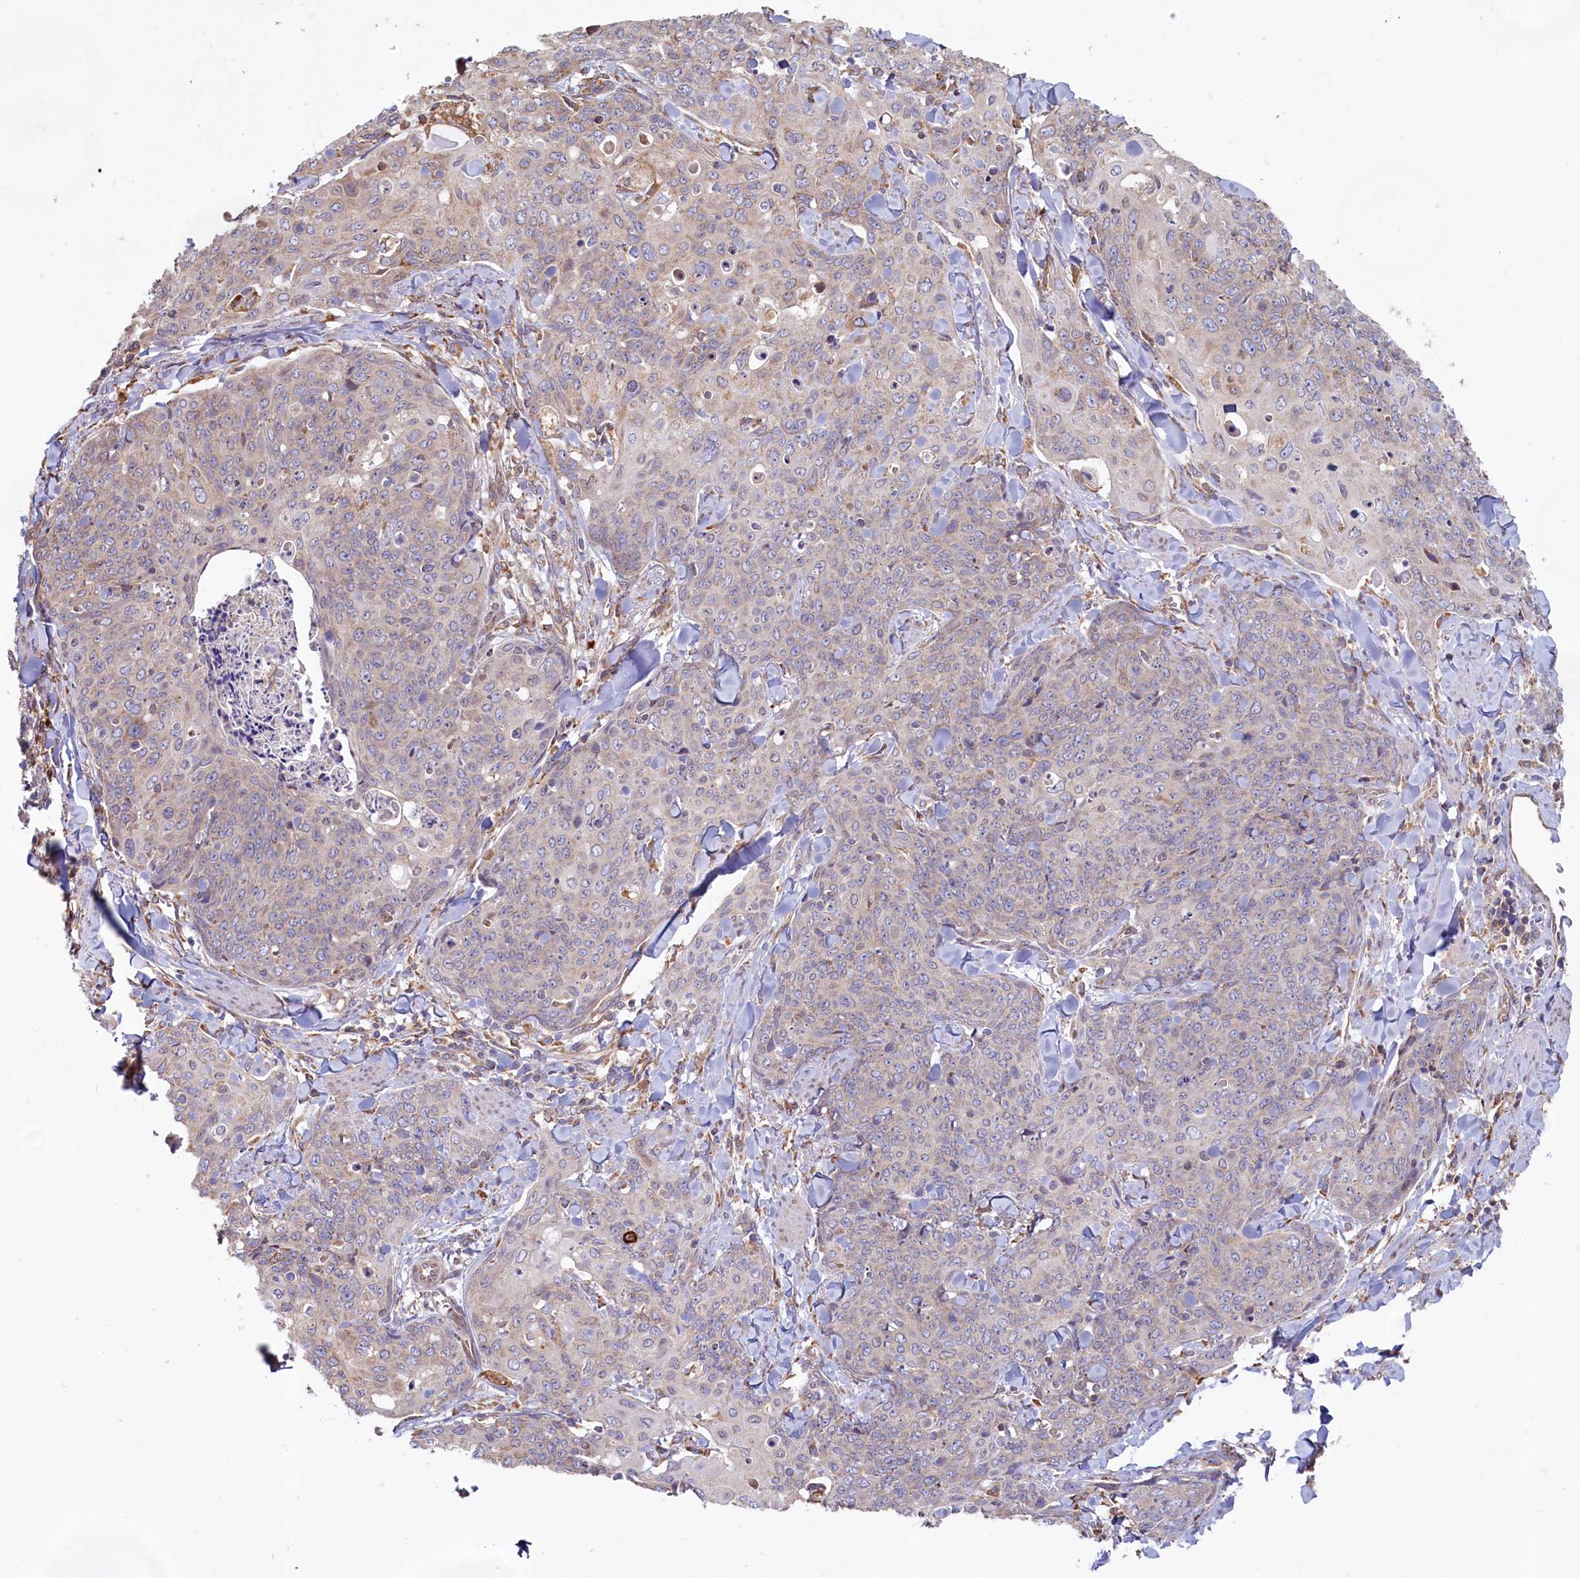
{"staining": {"intensity": "negative", "quantity": "none", "location": "none"}, "tissue": "skin cancer", "cell_type": "Tumor cells", "image_type": "cancer", "snomed": [{"axis": "morphology", "description": "Squamous cell carcinoma, NOS"}, {"axis": "topography", "description": "Skin"}, {"axis": "topography", "description": "Vulva"}], "caption": "Skin cancer was stained to show a protein in brown. There is no significant positivity in tumor cells. (Stains: DAB immunohistochemistry (IHC) with hematoxylin counter stain, Microscopy: brightfield microscopy at high magnification).", "gene": "TBC1D19", "patient": {"sex": "female", "age": 85}}